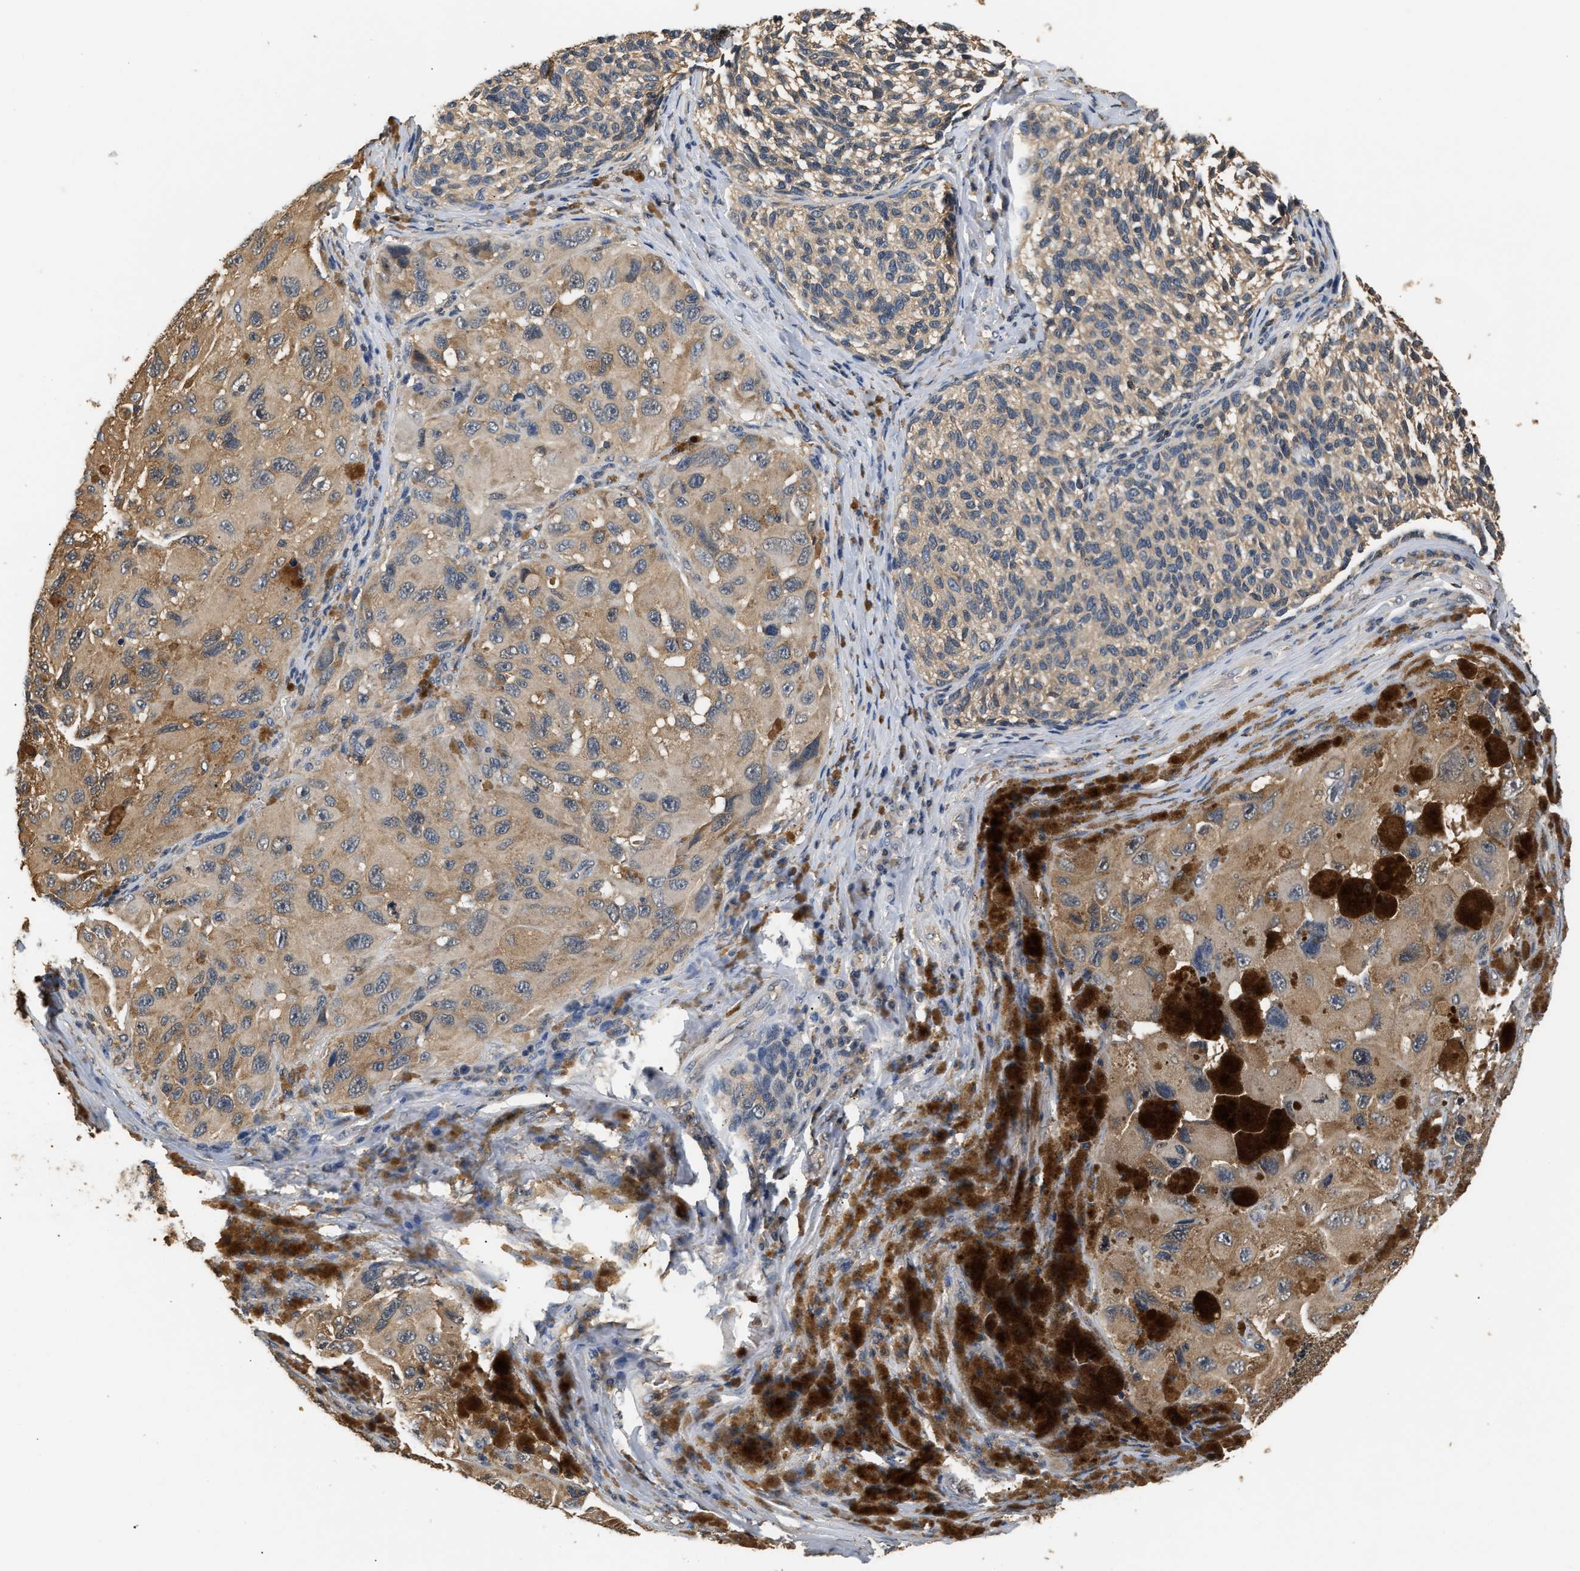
{"staining": {"intensity": "weak", "quantity": ">75%", "location": "cytoplasmic/membranous"}, "tissue": "melanoma", "cell_type": "Tumor cells", "image_type": "cancer", "snomed": [{"axis": "morphology", "description": "Malignant melanoma, NOS"}, {"axis": "topography", "description": "Skin"}], "caption": "About >75% of tumor cells in human malignant melanoma display weak cytoplasmic/membranous protein positivity as visualized by brown immunohistochemical staining.", "gene": "GPI", "patient": {"sex": "female", "age": 73}}